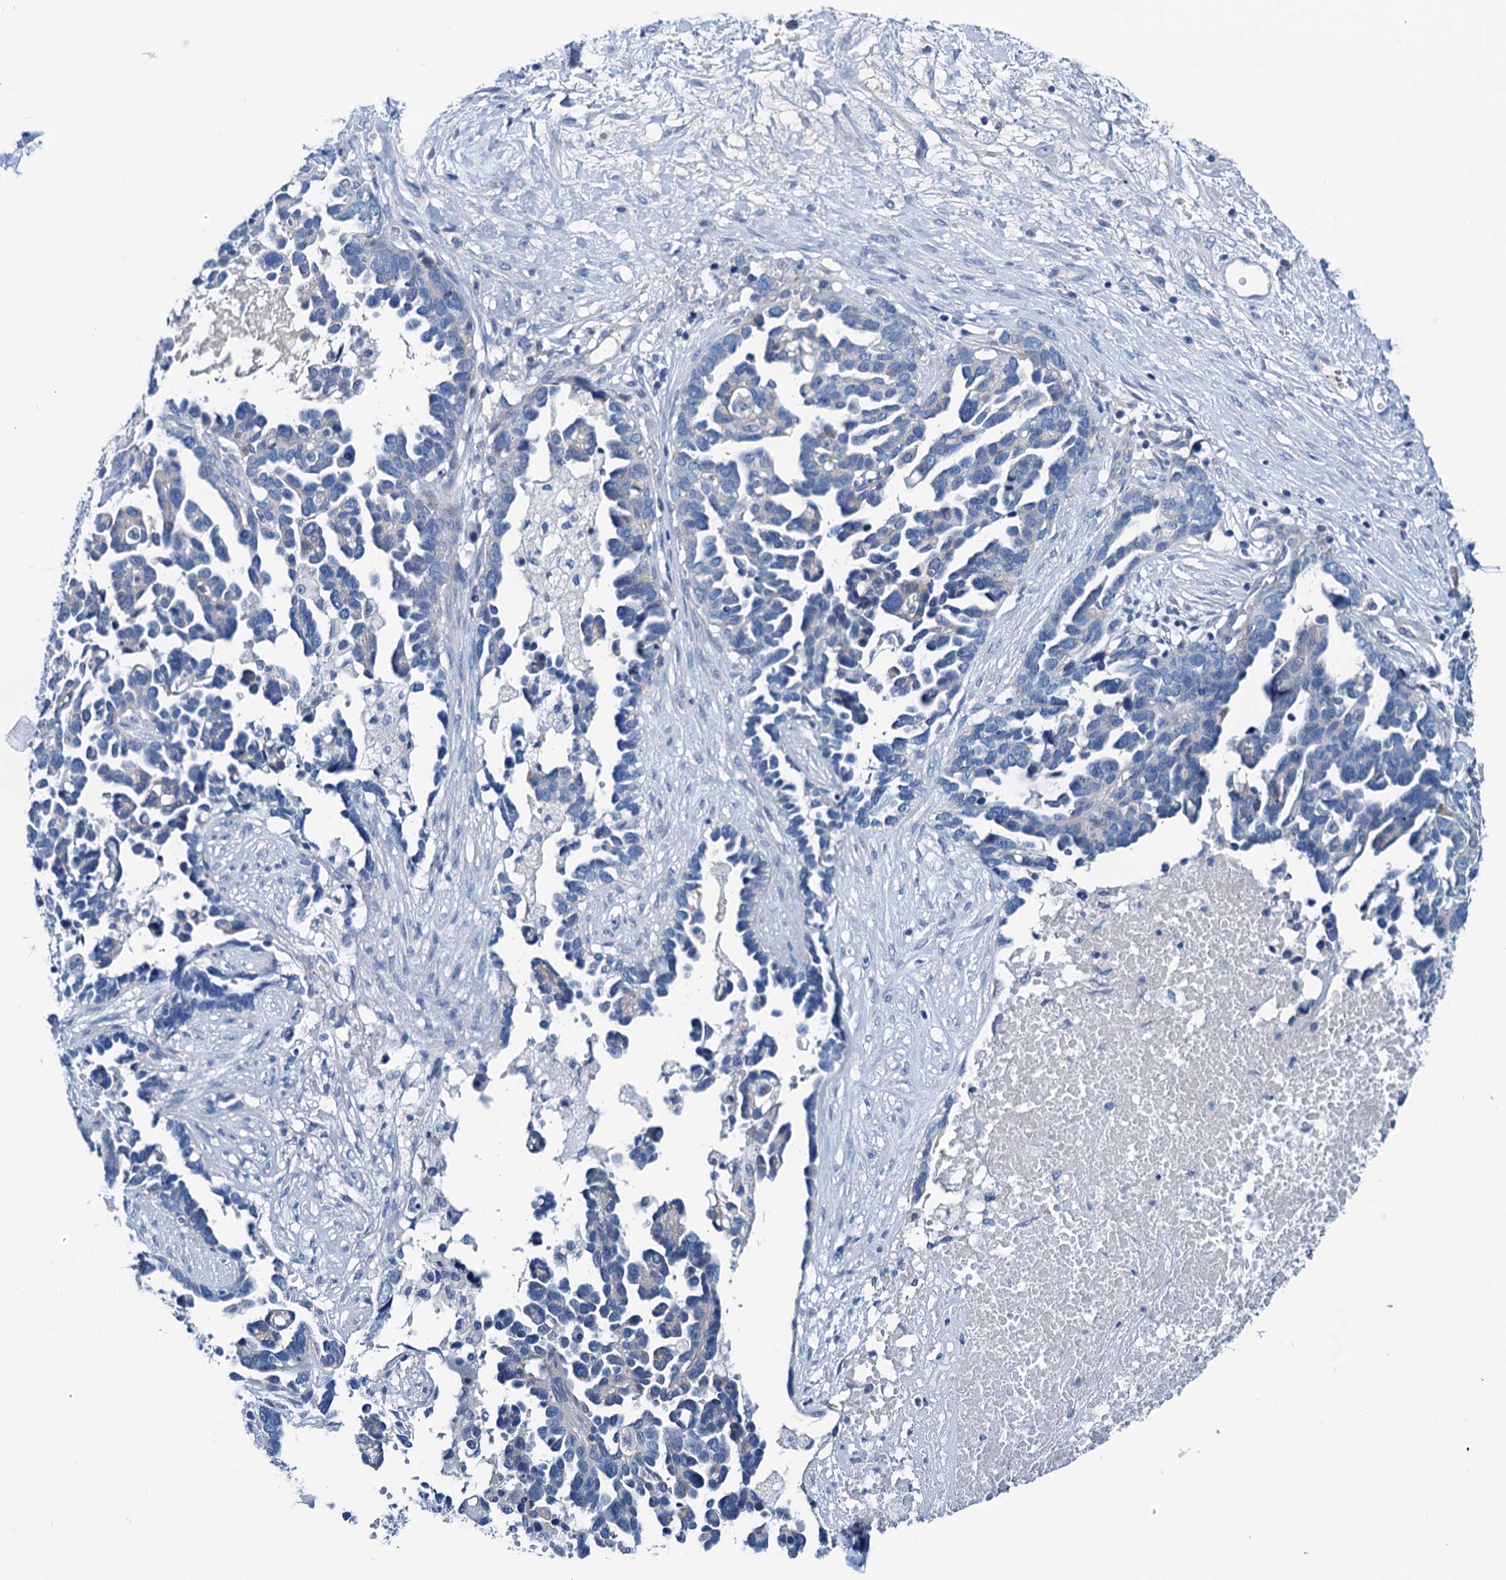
{"staining": {"intensity": "negative", "quantity": "none", "location": "none"}, "tissue": "ovarian cancer", "cell_type": "Tumor cells", "image_type": "cancer", "snomed": [{"axis": "morphology", "description": "Cystadenocarcinoma, serous, NOS"}, {"axis": "topography", "description": "Ovary"}], "caption": "A histopathology image of human ovarian serous cystadenocarcinoma is negative for staining in tumor cells.", "gene": "KNDC1", "patient": {"sex": "female", "age": 54}}